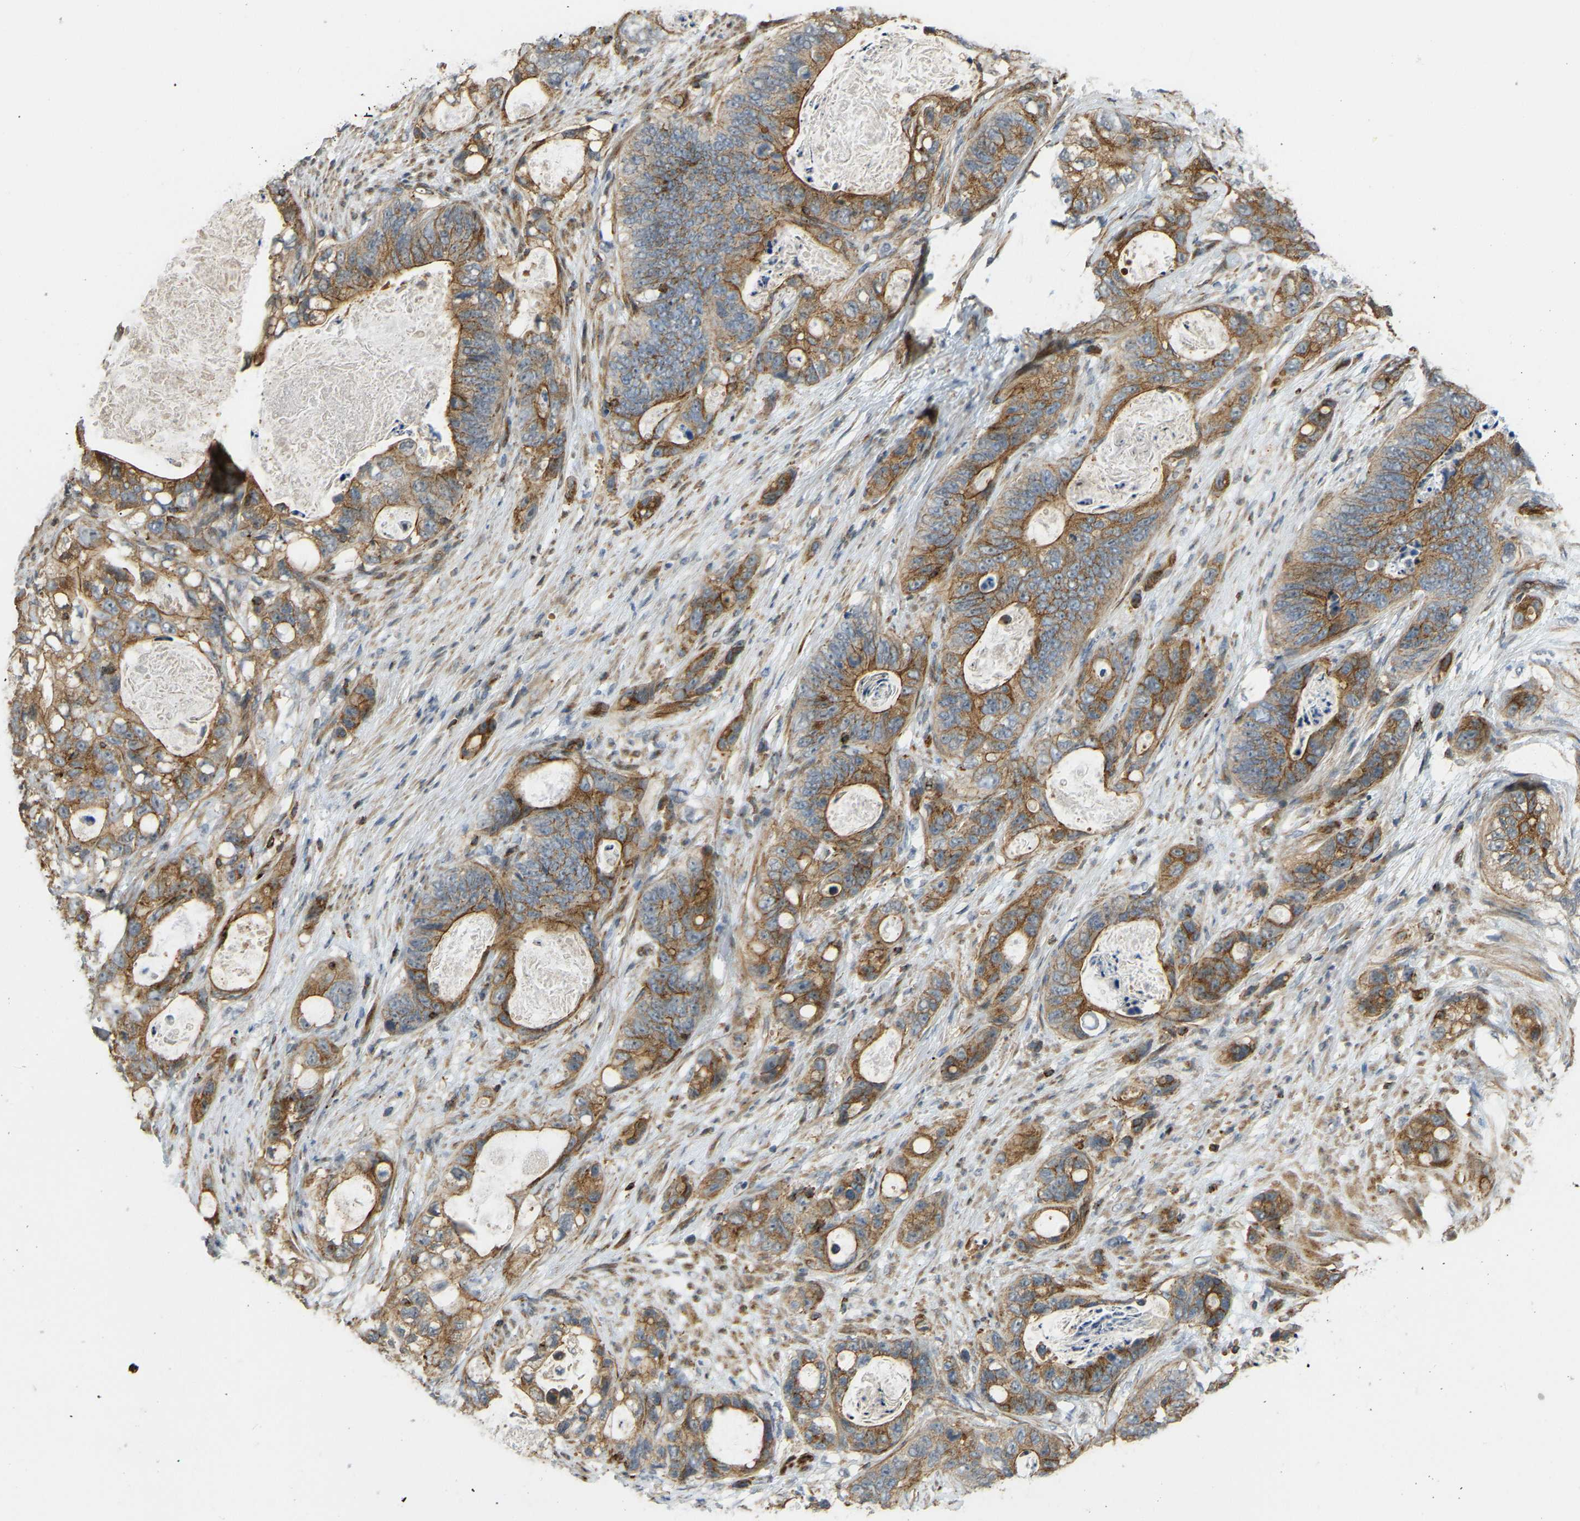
{"staining": {"intensity": "moderate", "quantity": ">75%", "location": "cytoplasmic/membranous"}, "tissue": "stomach cancer", "cell_type": "Tumor cells", "image_type": "cancer", "snomed": [{"axis": "morphology", "description": "Normal tissue, NOS"}, {"axis": "morphology", "description": "Adenocarcinoma, NOS"}, {"axis": "topography", "description": "Stomach"}], "caption": "DAB (3,3'-diaminobenzidine) immunohistochemical staining of adenocarcinoma (stomach) exhibits moderate cytoplasmic/membranous protein expression in about >75% of tumor cells.", "gene": "KIAA1671", "patient": {"sex": "female", "age": 89}}